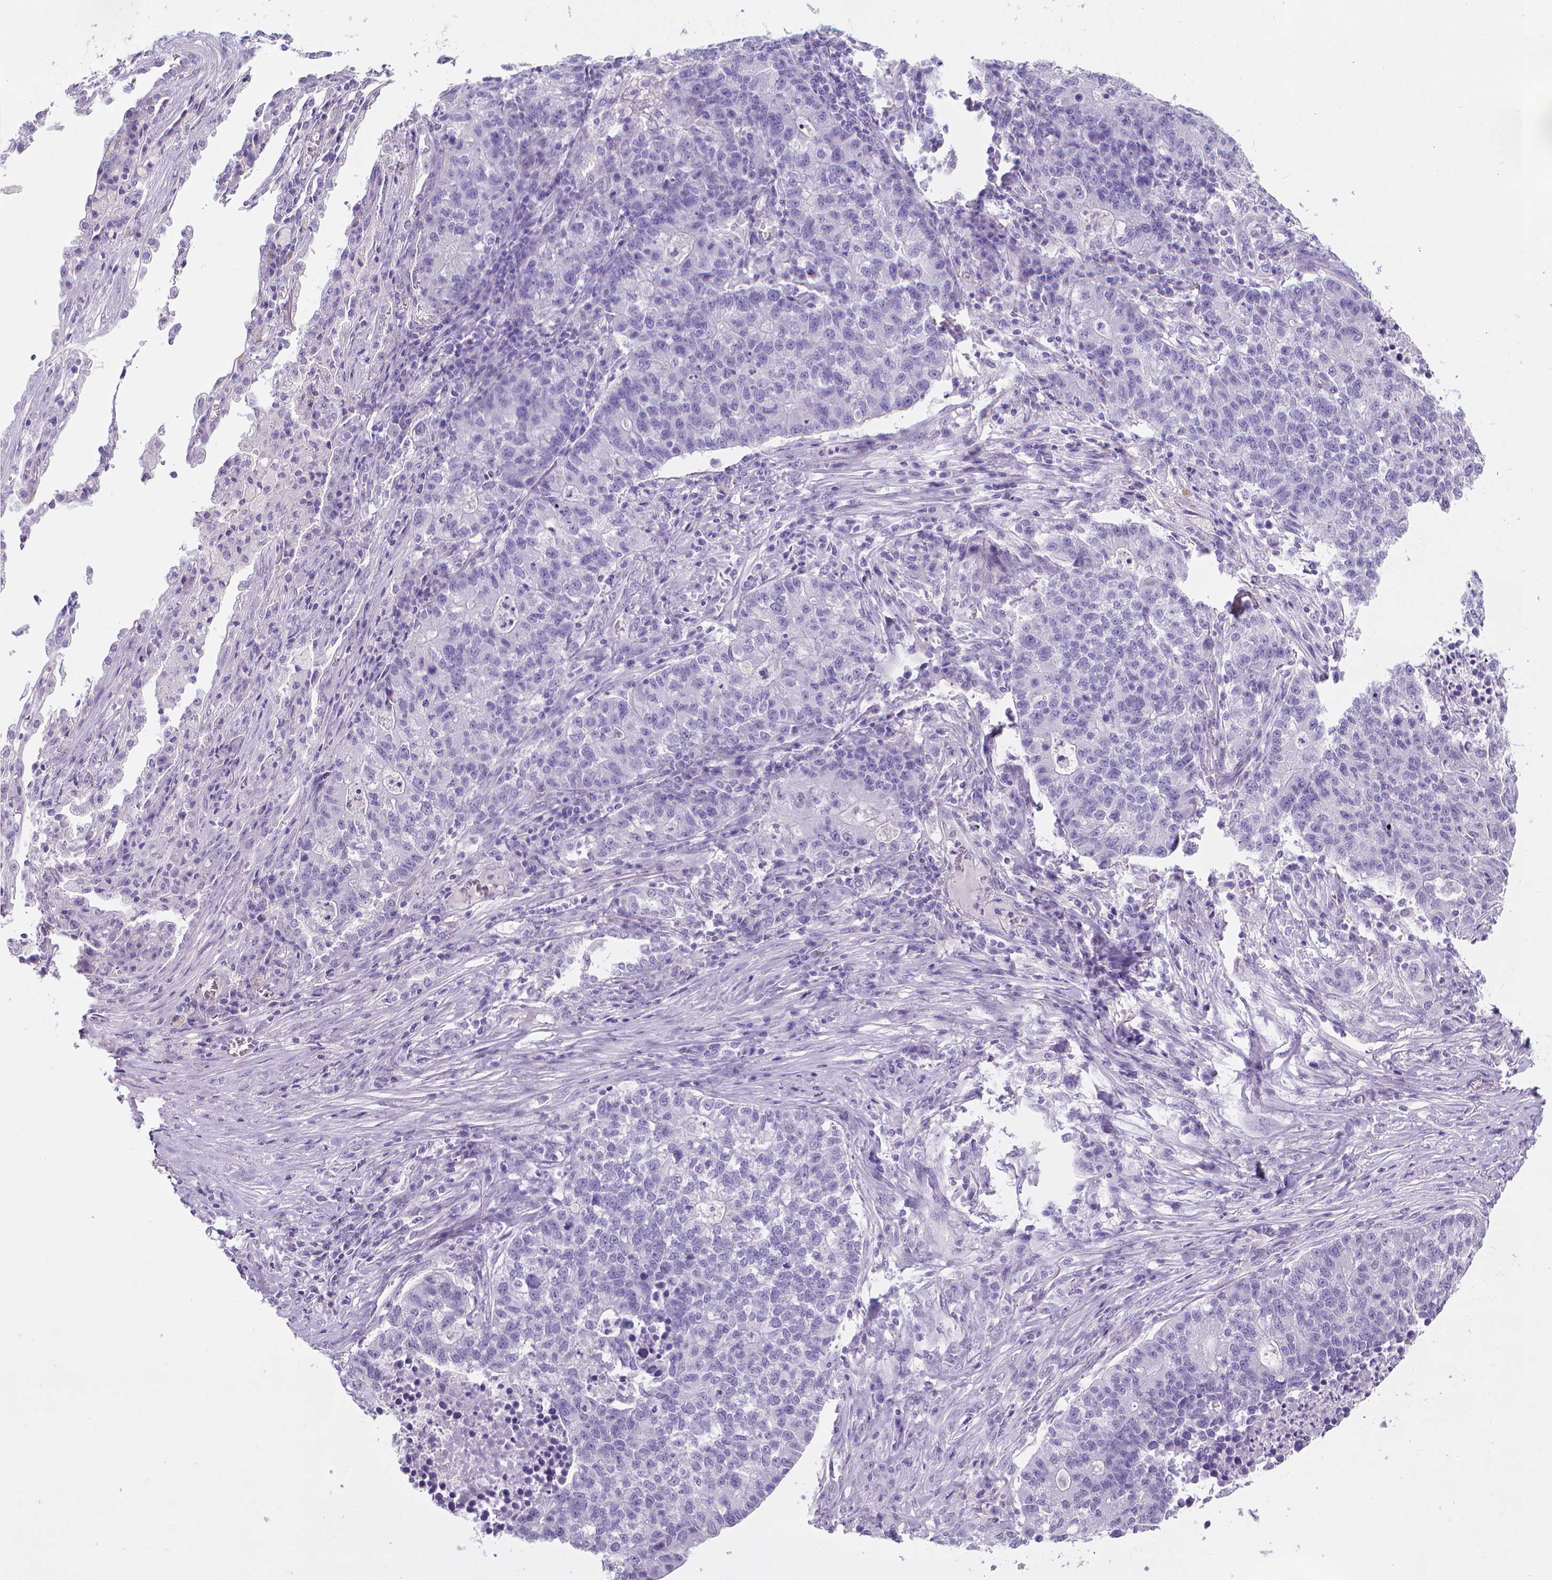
{"staining": {"intensity": "negative", "quantity": "none", "location": "none"}, "tissue": "lung cancer", "cell_type": "Tumor cells", "image_type": "cancer", "snomed": [{"axis": "morphology", "description": "Adenocarcinoma, NOS"}, {"axis": "topography", "description": "Lung"}], "caption": "Immunohistochemistry (IHC) histopathology image of neoplastic tissue: lung adenocarcinoma stained with DAB (3,3'-diaminobenzidine) displays no significant protein positivity in tumor cells. (Immunohistochemistry, brightfield microscopy, high magnification).", "gene": "XPNPEP2", "patient": {"sex": "male", "age": 57}}